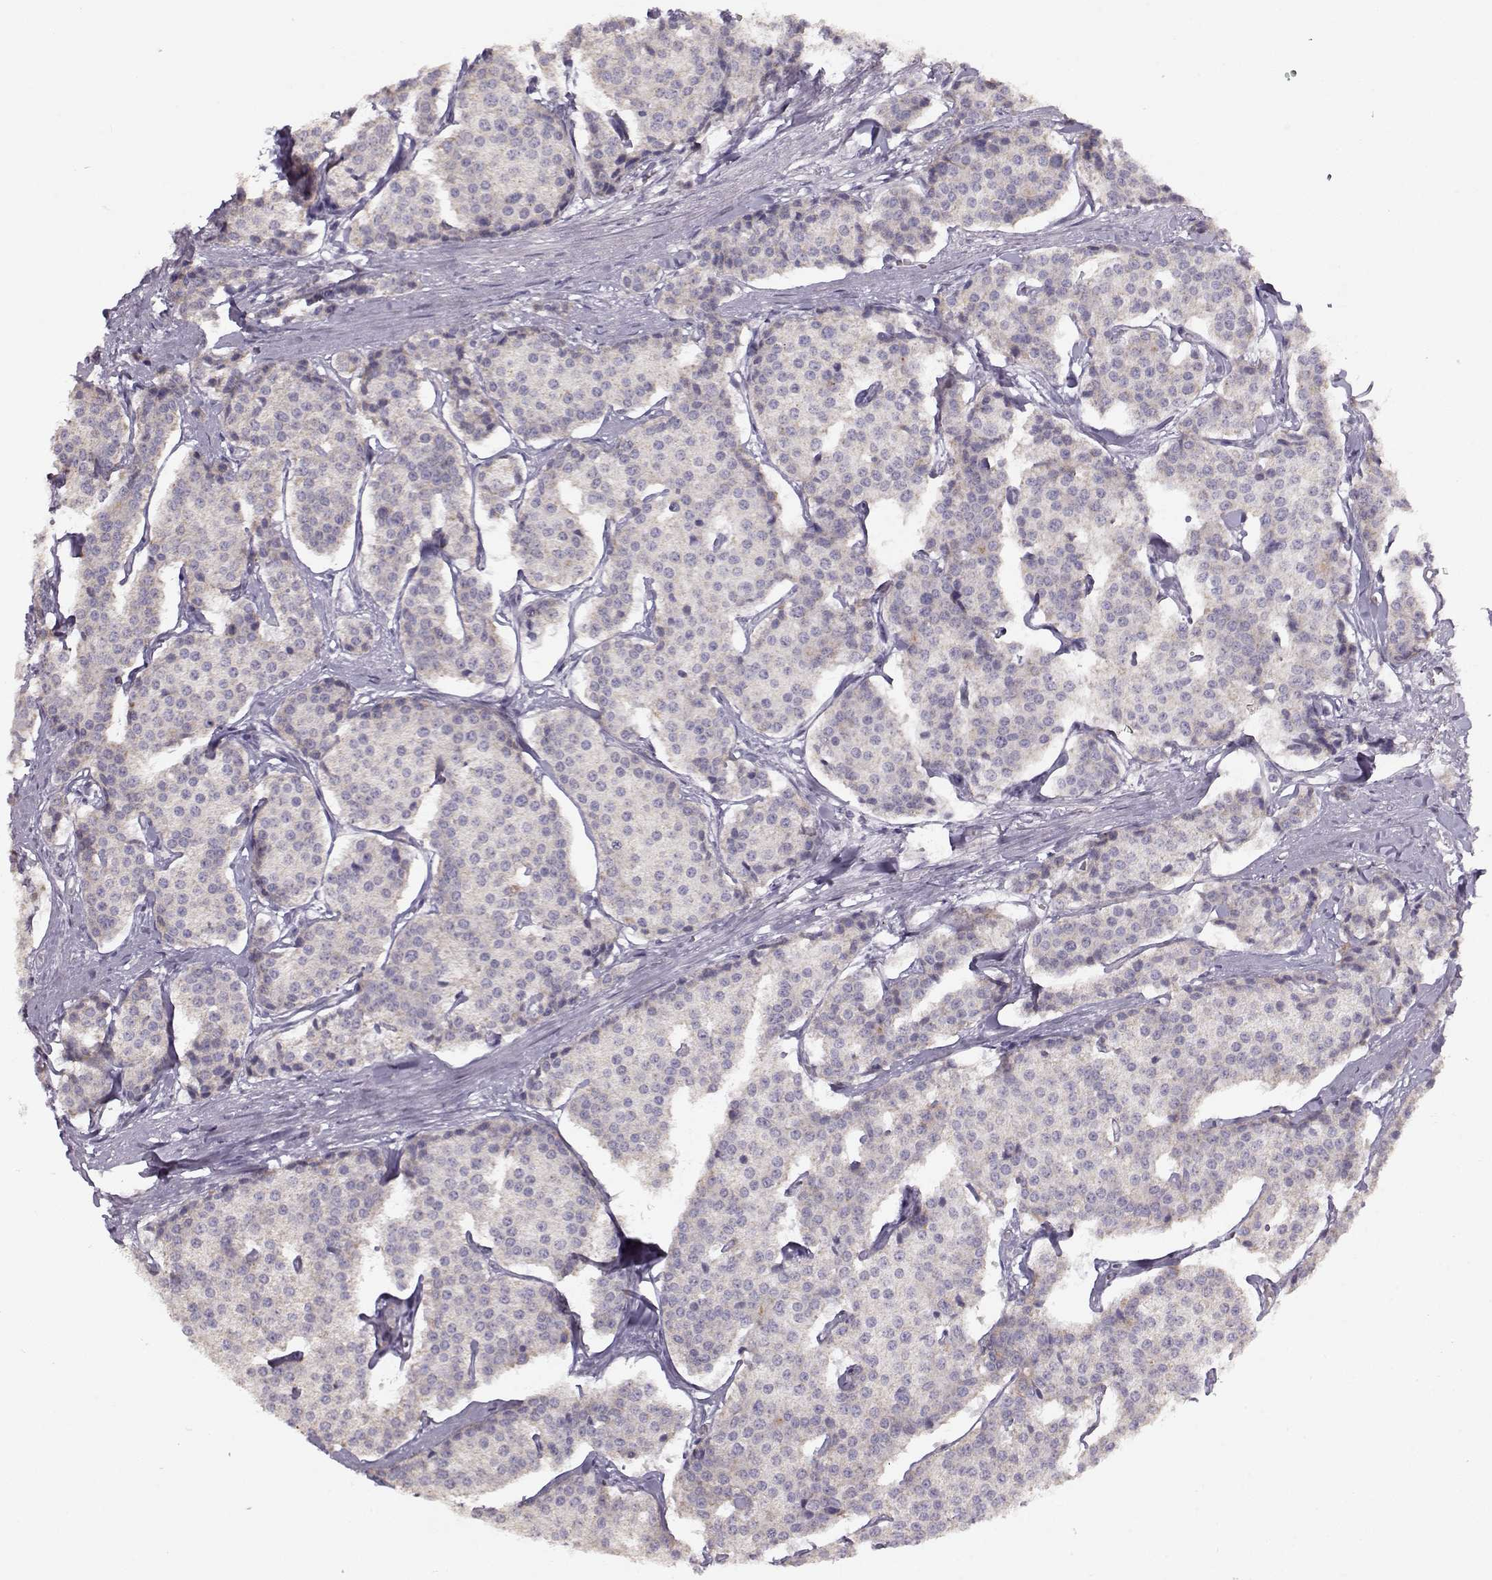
{"staining": {"intensity": "weak", "quantity": "<25%", "location": "cytoplasmic/membranous"}, "tissue": "carcinoid", "cell_type": "Tumor cells", "image_type": "cancer", "snomed": [{"axis": "morphology", "description": "Carcinoid, malignant, NOS"}, {"axis": "topography", "description": "Small intestine"}], "caption": "This micrograph is of carcinoid stained with immunohistochemistry to label a protein in brown with the nuclei are counter-stained blue. There is no staining in tumor cells.", "gene": "KLF17", "patient": {"sex": "female", "age": 65}}